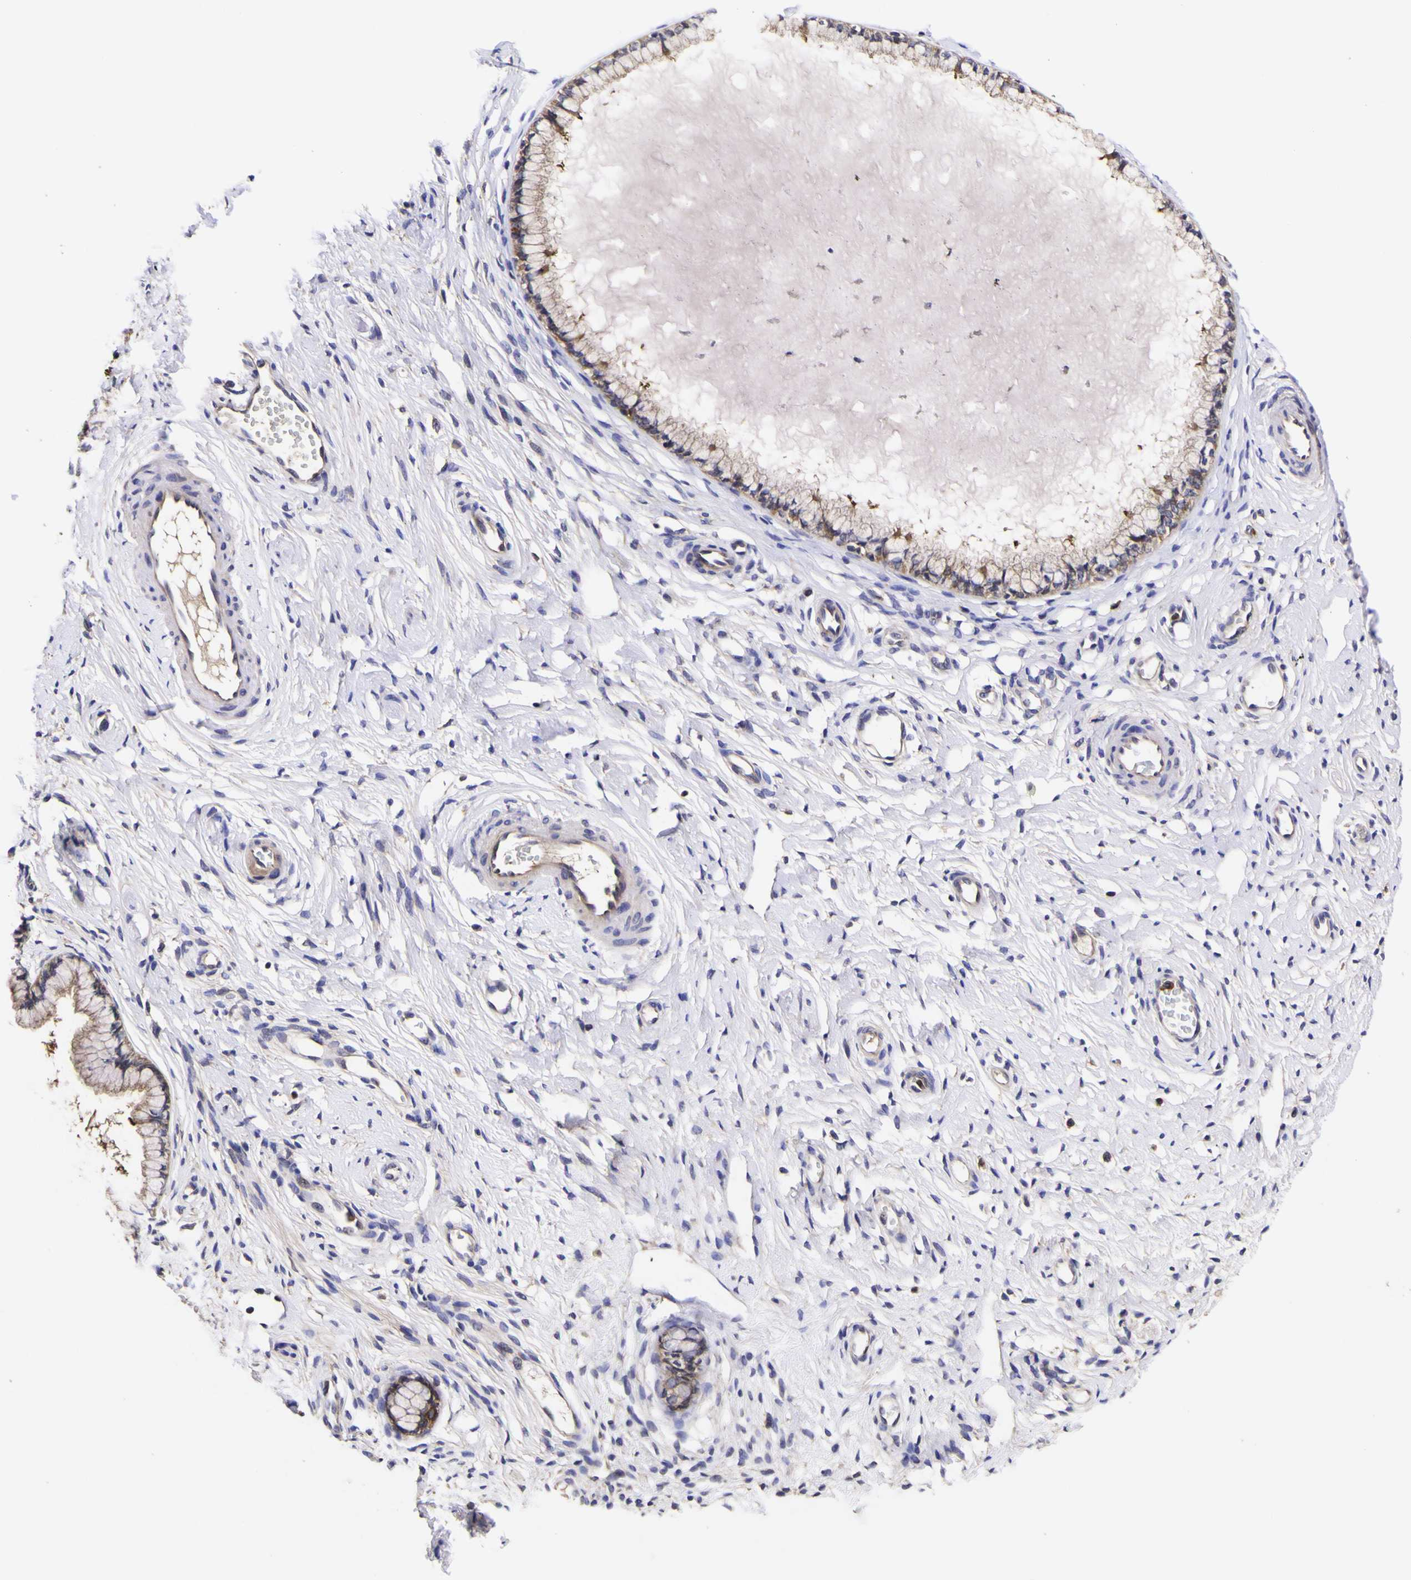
{"staining": {"intensity": "weak", "quantity": ">75%", "location": "cytoplasmic/membranous"}, "tissue": "cervix", "cell_type": "Glandular cells", "image_type": "normal", "snomed": [{"axis": "morphology", "description": "Normal tissue, NOS"}, {"axis": "topography", "description": "Cervix"}], "caption": "Human cervix stained with a protein marker demonstrates weak staining in glandular cells.", "gene": "MAPK14", "patient": {"sex": "female", "age": 65}}